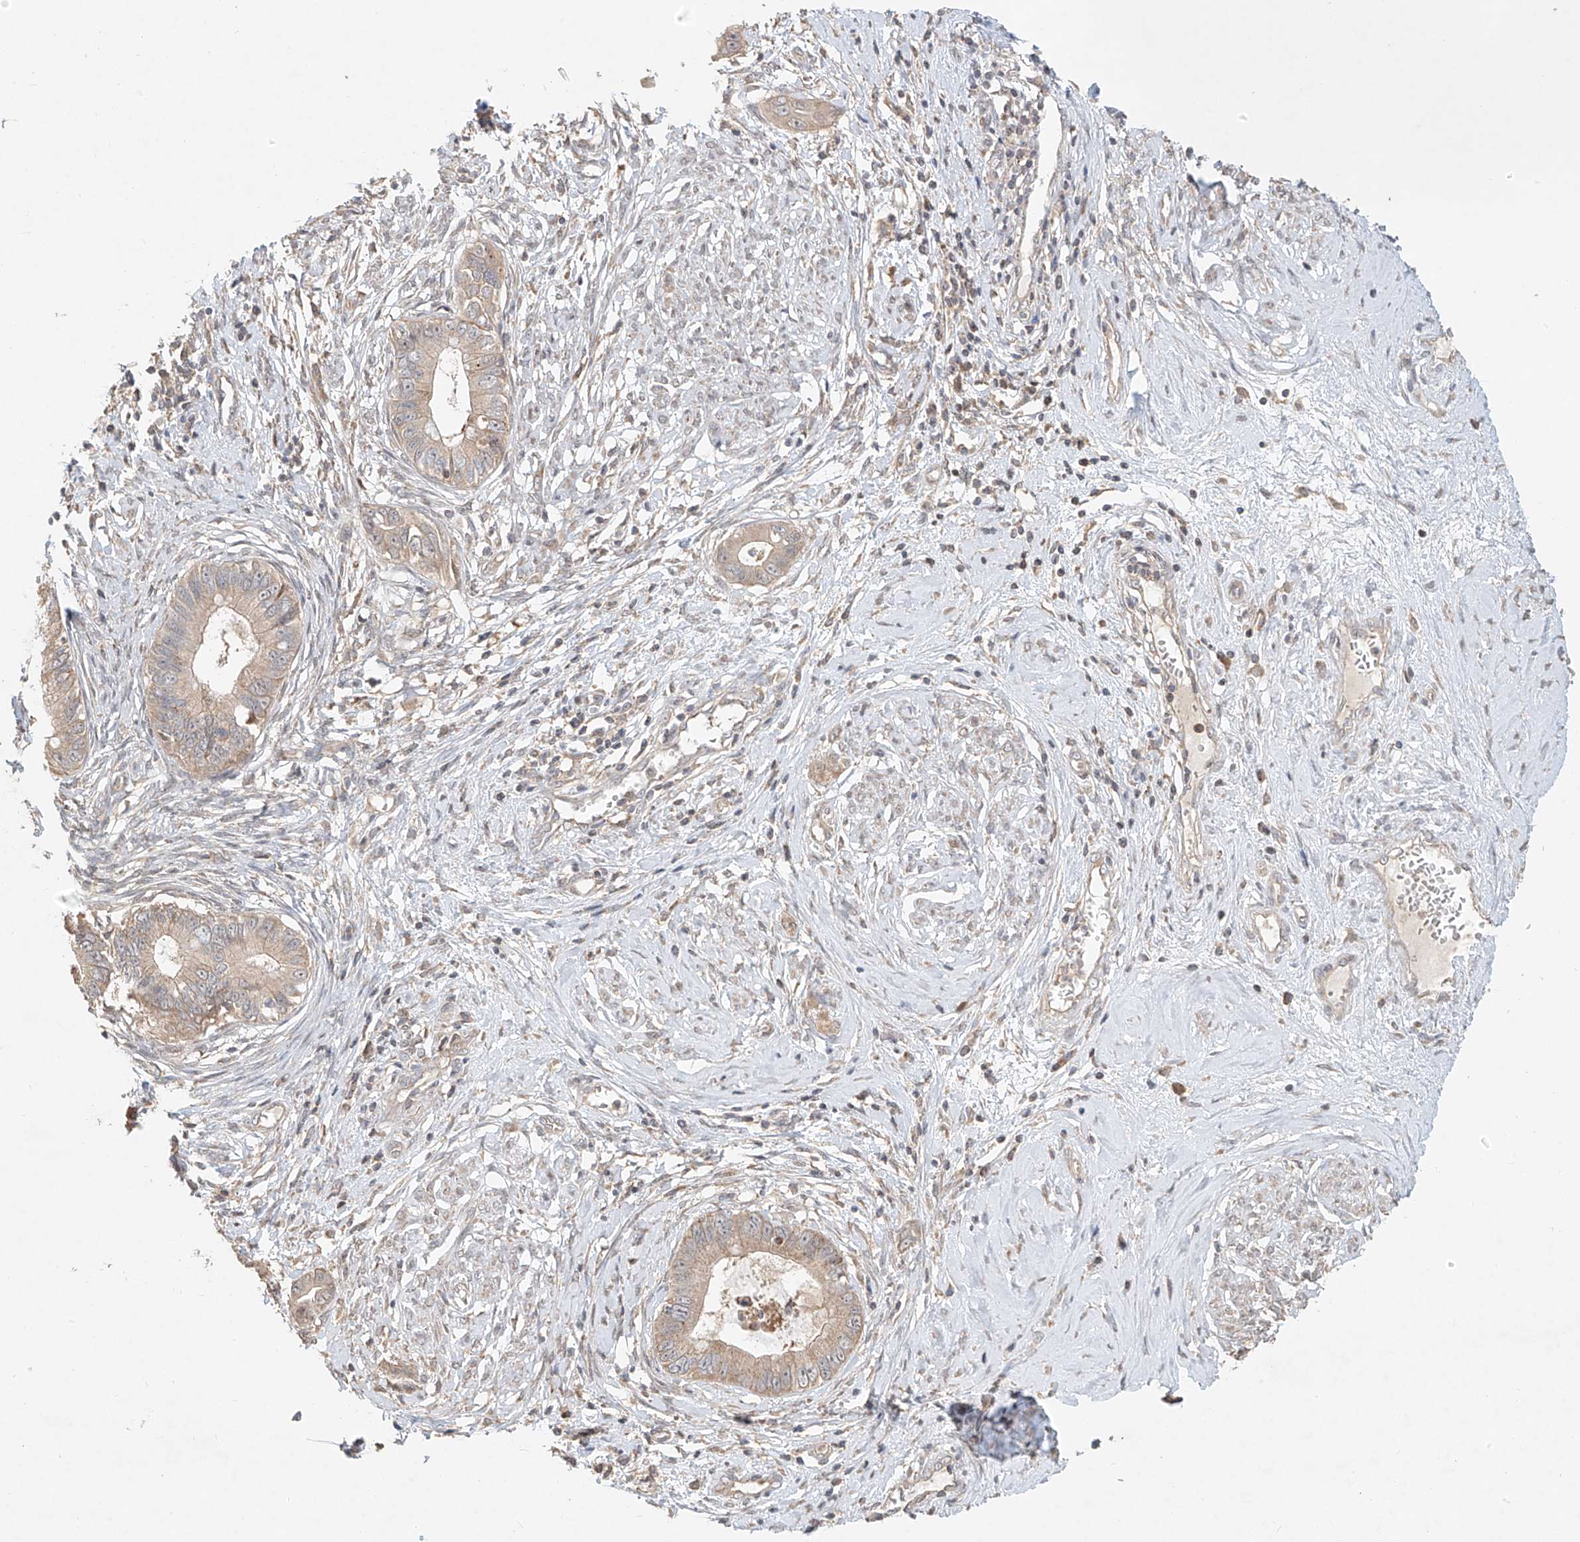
{"staining": {"intensity": "negative", "quantity": "none", "location": "none"}, "tissue": "cervical cancer", "cell_type": "Tumor cells", "image_type": "cancer", "snomed": [{"axis": "morphology", "description": "Adenocarcinoma, NOS"}, {"axis": "topography", "description": "Cervix"}], "caption": "This micrograph is of cervical cancer stained with immunohistochemistry to label a protein in brown with the nuclei are counter-stained blue. There is no staining in tumor cells.", "gene": "TMEM61", "patient": {"sex": "female", "age": 44}}